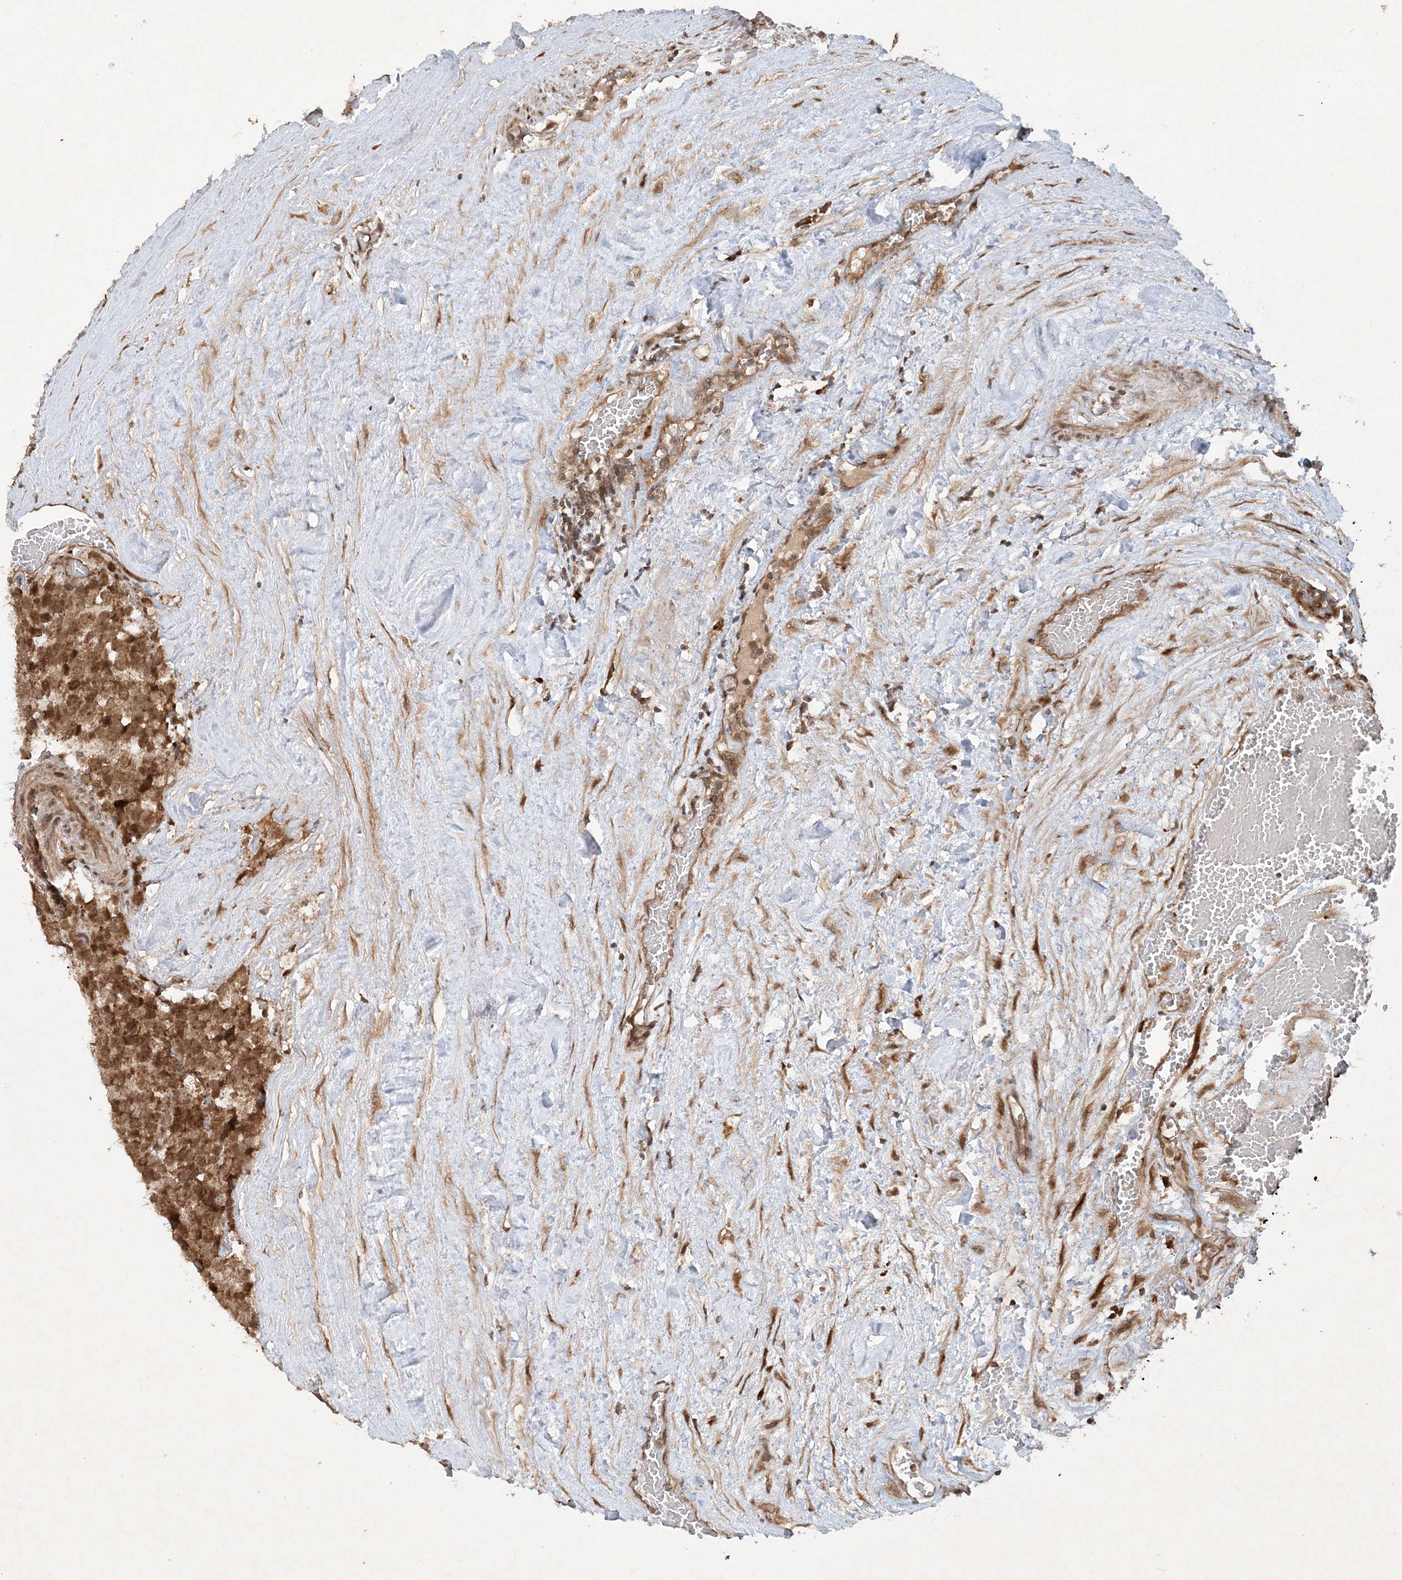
{"staining": {"intensity": "moderate", "quantity": ">75%", "location": "cytoplasmic/membranous,nuclear"}, "tissue": "testis cancer", "cell_type": "Tumor cells", "image_type": "cancer", "snomed": [{"axis": "morphology", "description": "Seminoma, NOS"}, {"axis": "topography", "description": "Testis"}], "caption": "Moderate cytoplasmic/membranous and nuclear protein positivity is identified in approximately >75% of tumor cells in testis cancer.", "gene": "UBR3", "patient": {"sex": "male", "age": 71}}